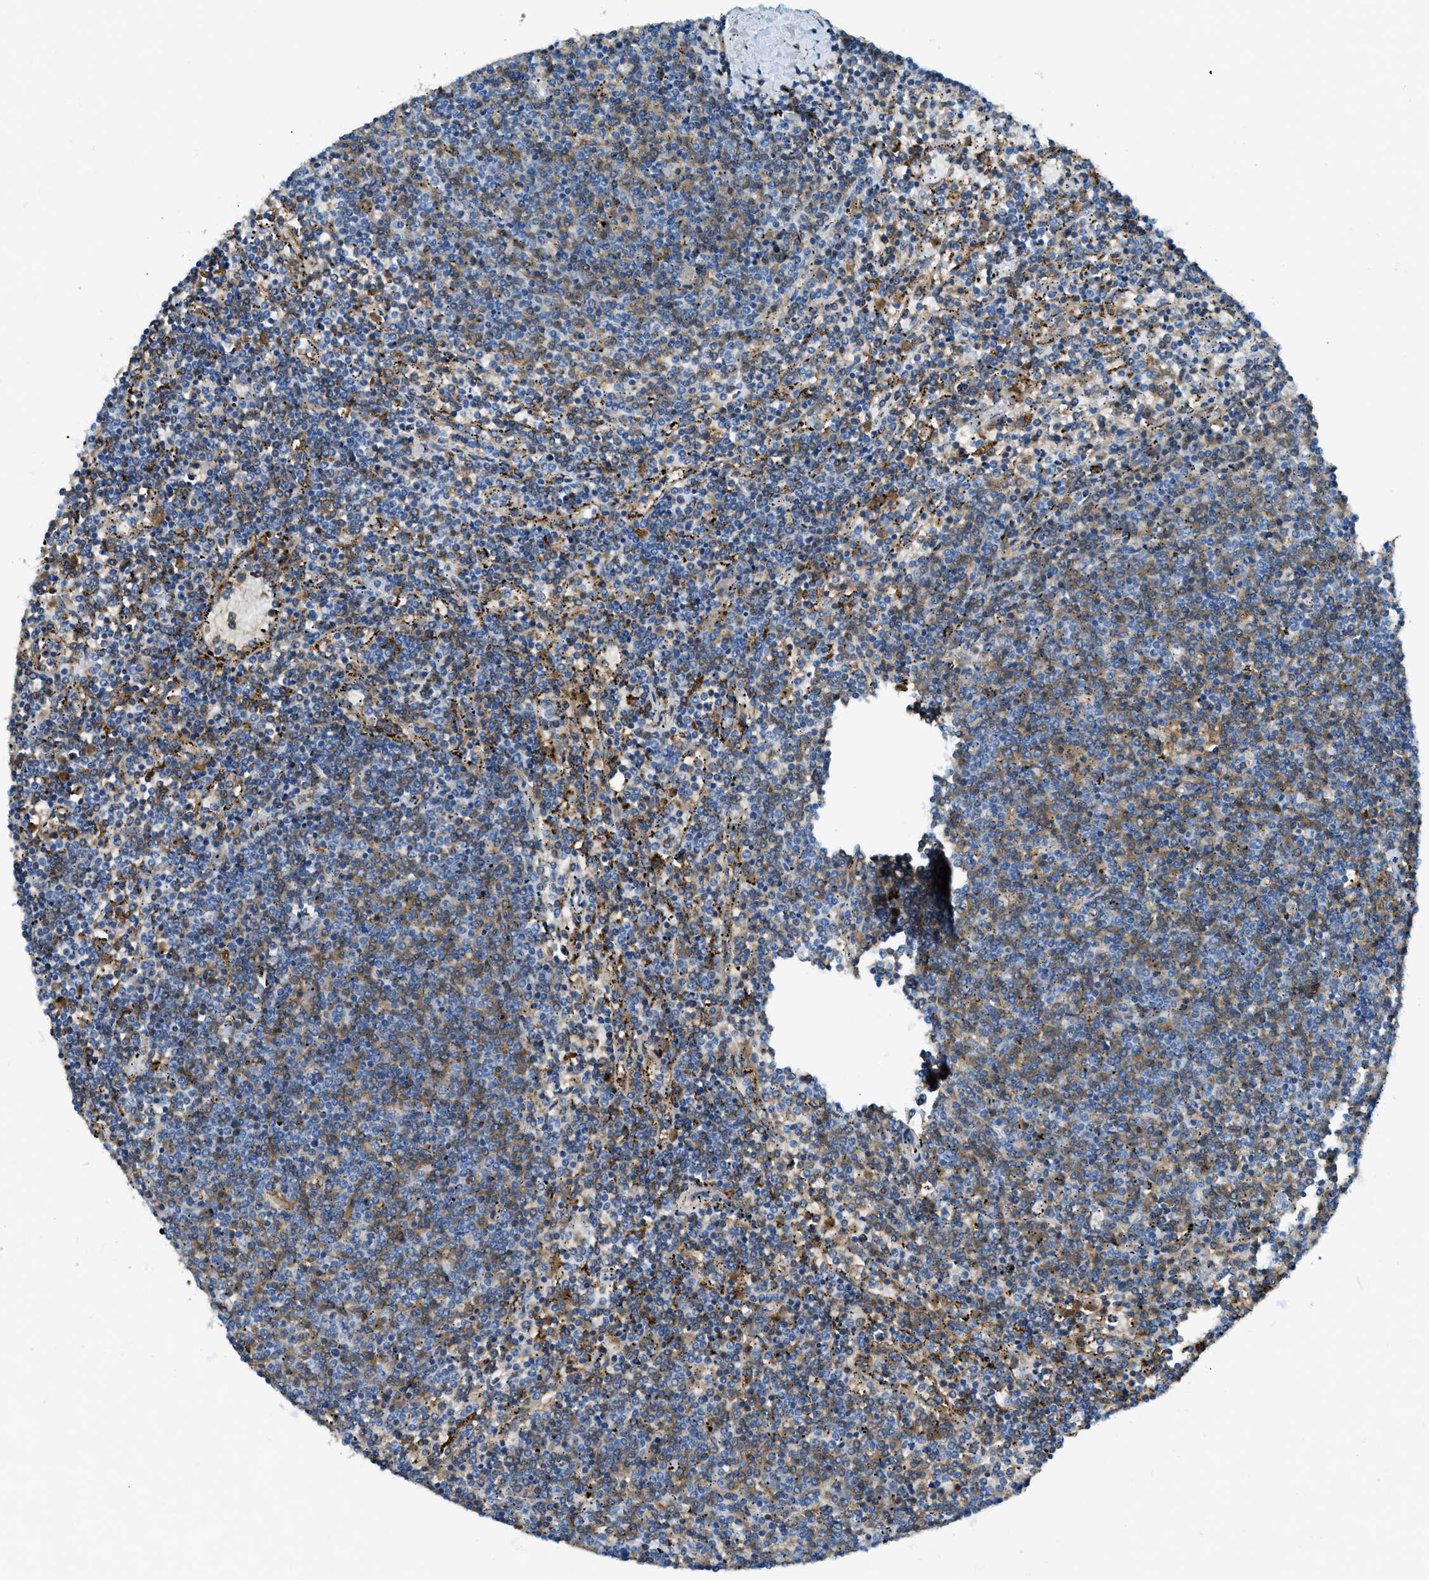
{"staining": {"intensity": "moderate", "quantity": "25%-75%", "location": "cytoplasmic/membranous"}, "tissue": "lymphoma", "cell_type": "Tumor cells", "image_type": "cancer", "snomed": [{"axis": "morphology", "description": "Malignant lymphoma, non-Hodgkin's type, Low grade"}, {"axis": "topography", "description": "Spleen"}], "caption": "Human lymphoma stained for a protein (brown) demonstrates moderate cytoplasmic/membranous positive positivity in about 25%-75% of tumor cells.", "gene": "TRIM59", "patient": {"sex": "female", "age": 50}}